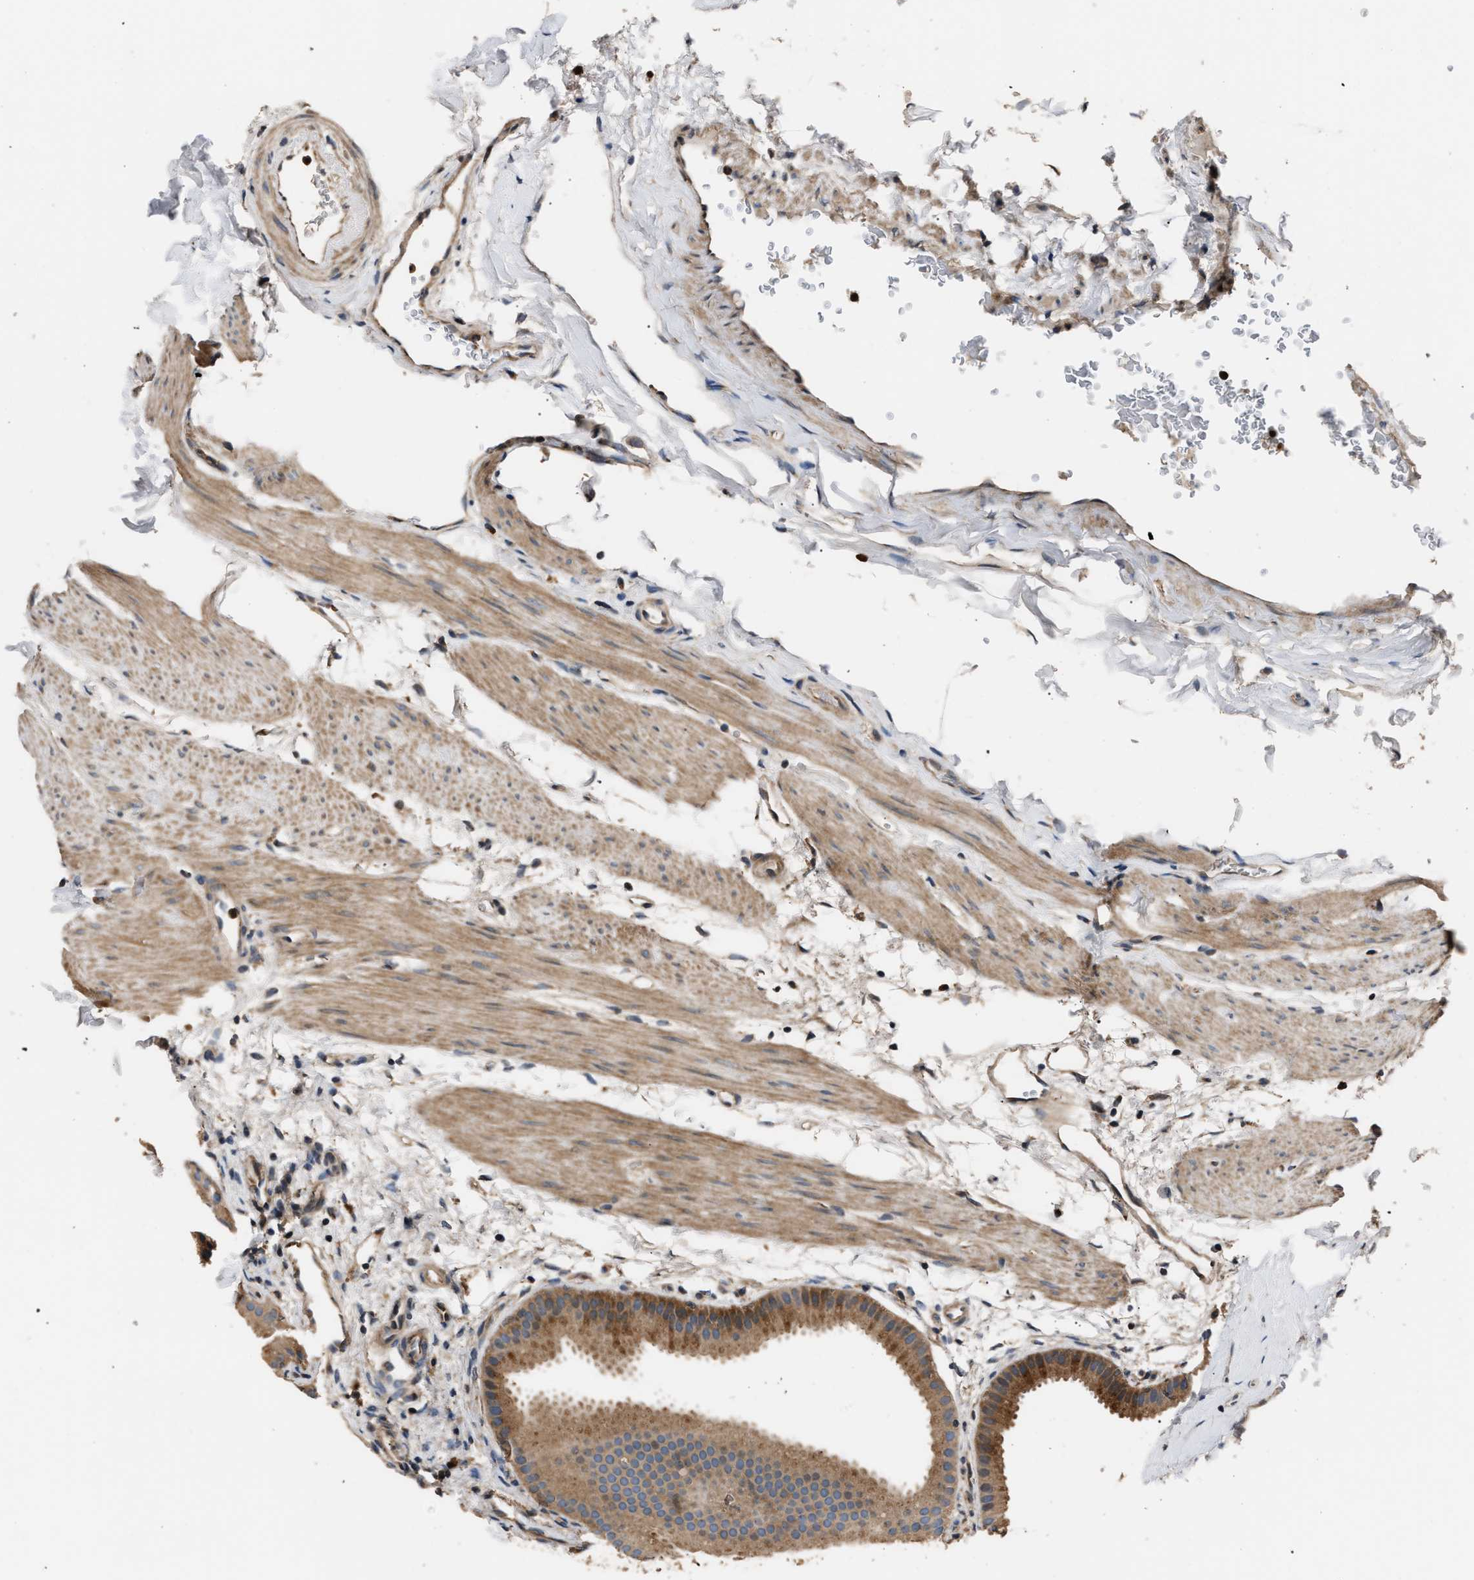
{"staining": {"intensity": "moderate", "quantity": ">75%", "location": "cytoplasmic/membranous"}, "tissue": "gallbladder", "cell_type": "Glandular cells", "image_type": "normal", "snomed": [{"axis": "morphology", "description": "Normal tissue, NOS"}, {"axis": "topography", "description": "Gallbladder"}], "caption": "Glandular cells reveal moderate cytoplasmic/membranous positivity in about >75% of cells in unremarkable gallbladder.", "gene": "IMPDH2", "patient": {"sex": "female", "age": 64}}